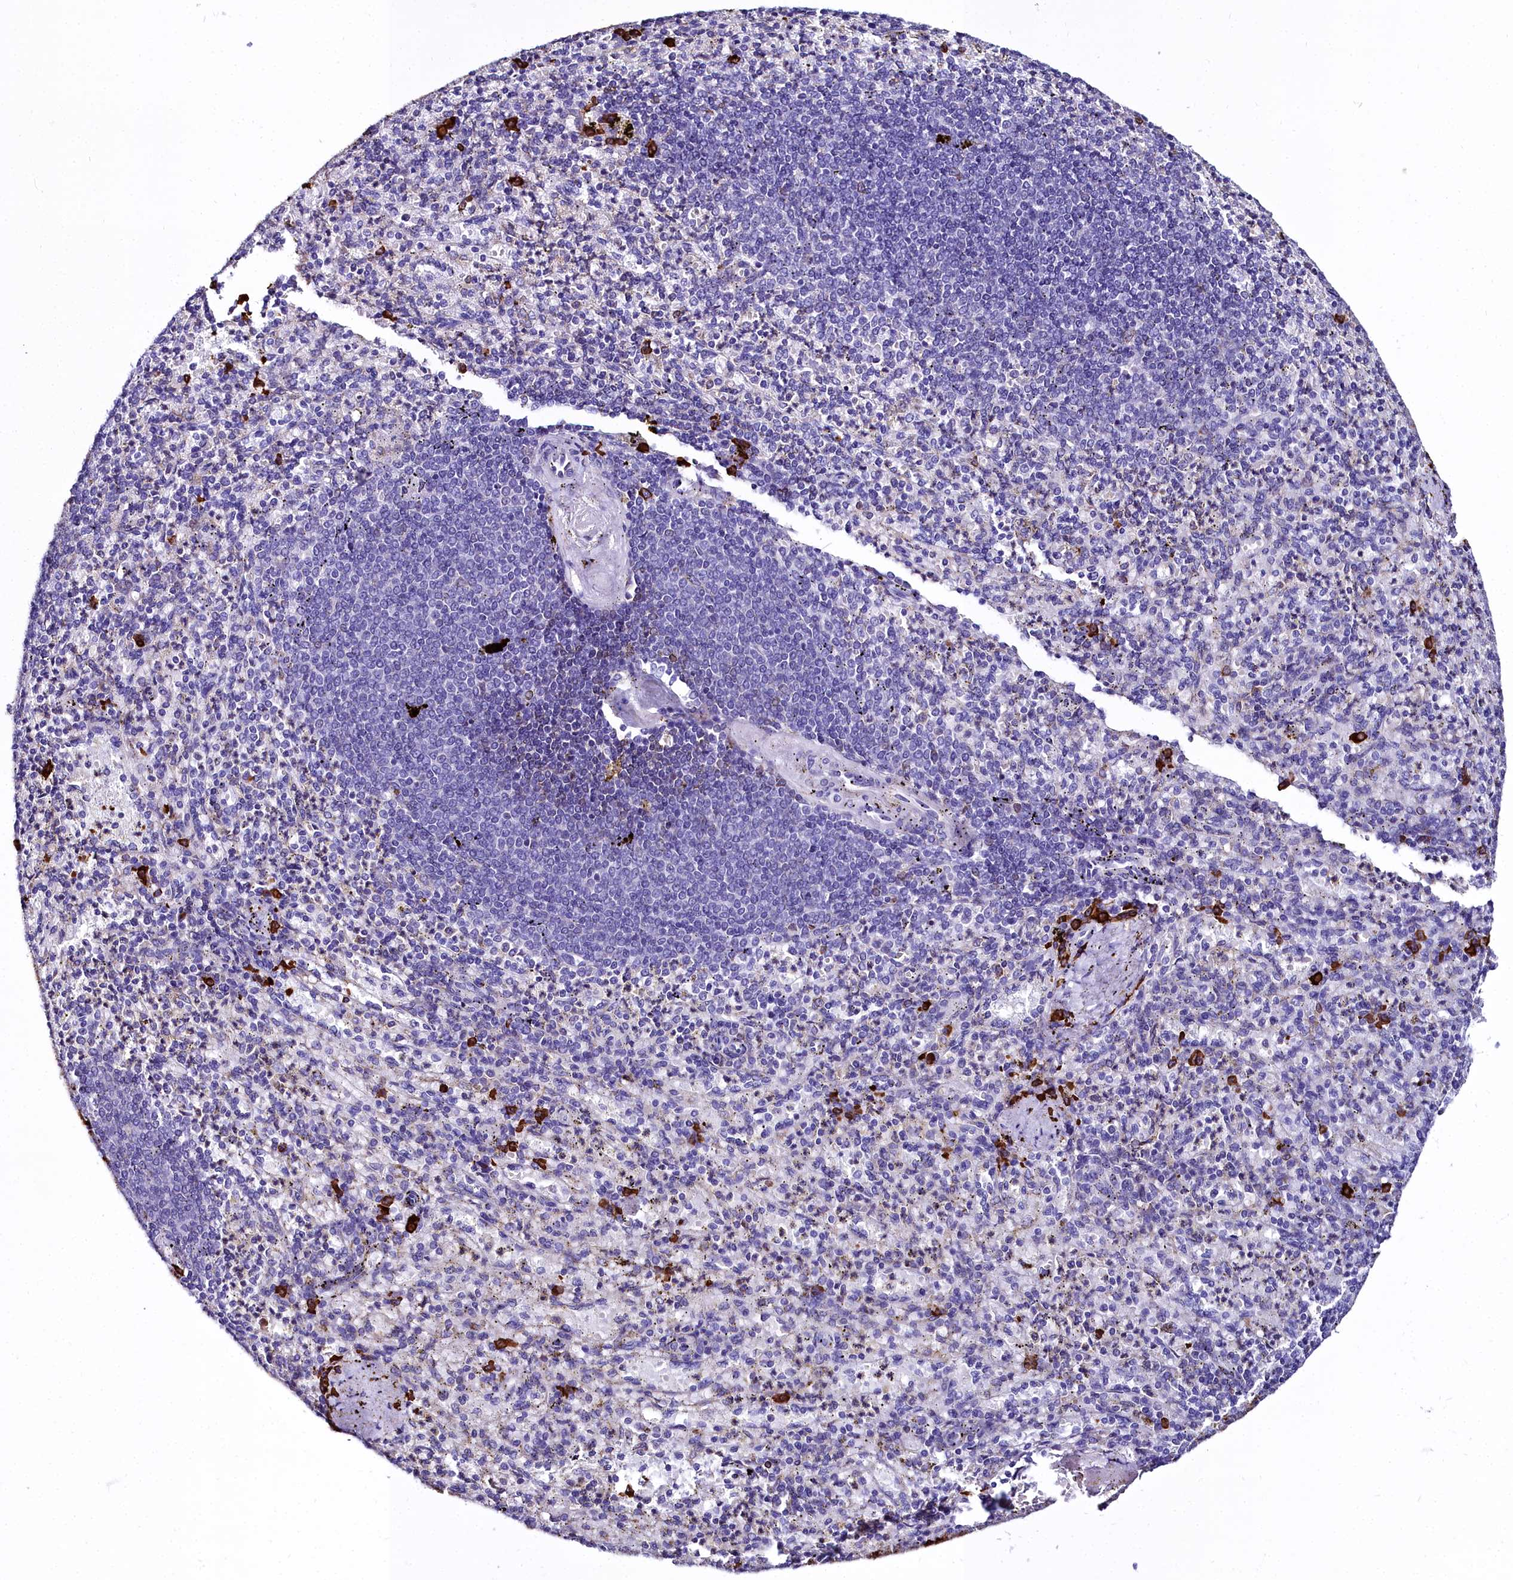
{"staining": {"intensity": "strong", "quantity": "<25%", "location": "cytoplasmic/membranous"}, "tissue": "spleen", "cell_type": "Cells in red pulp", "image_type": "normal", "snomed": [{"axis": "morphology", "description": "Normal tissue, NOS"}, {"axis": "topography", "description": "Spleen"}], "caption": "A brown stain labels strong cytoplasmic/membranous staining of a protein in cells in red pulp of normal human spleen. (DAB IHC with brightfield microscopy, high magnification).", "gene": "TXNDC5", "patient": {"sex": "female", "age": 74}}